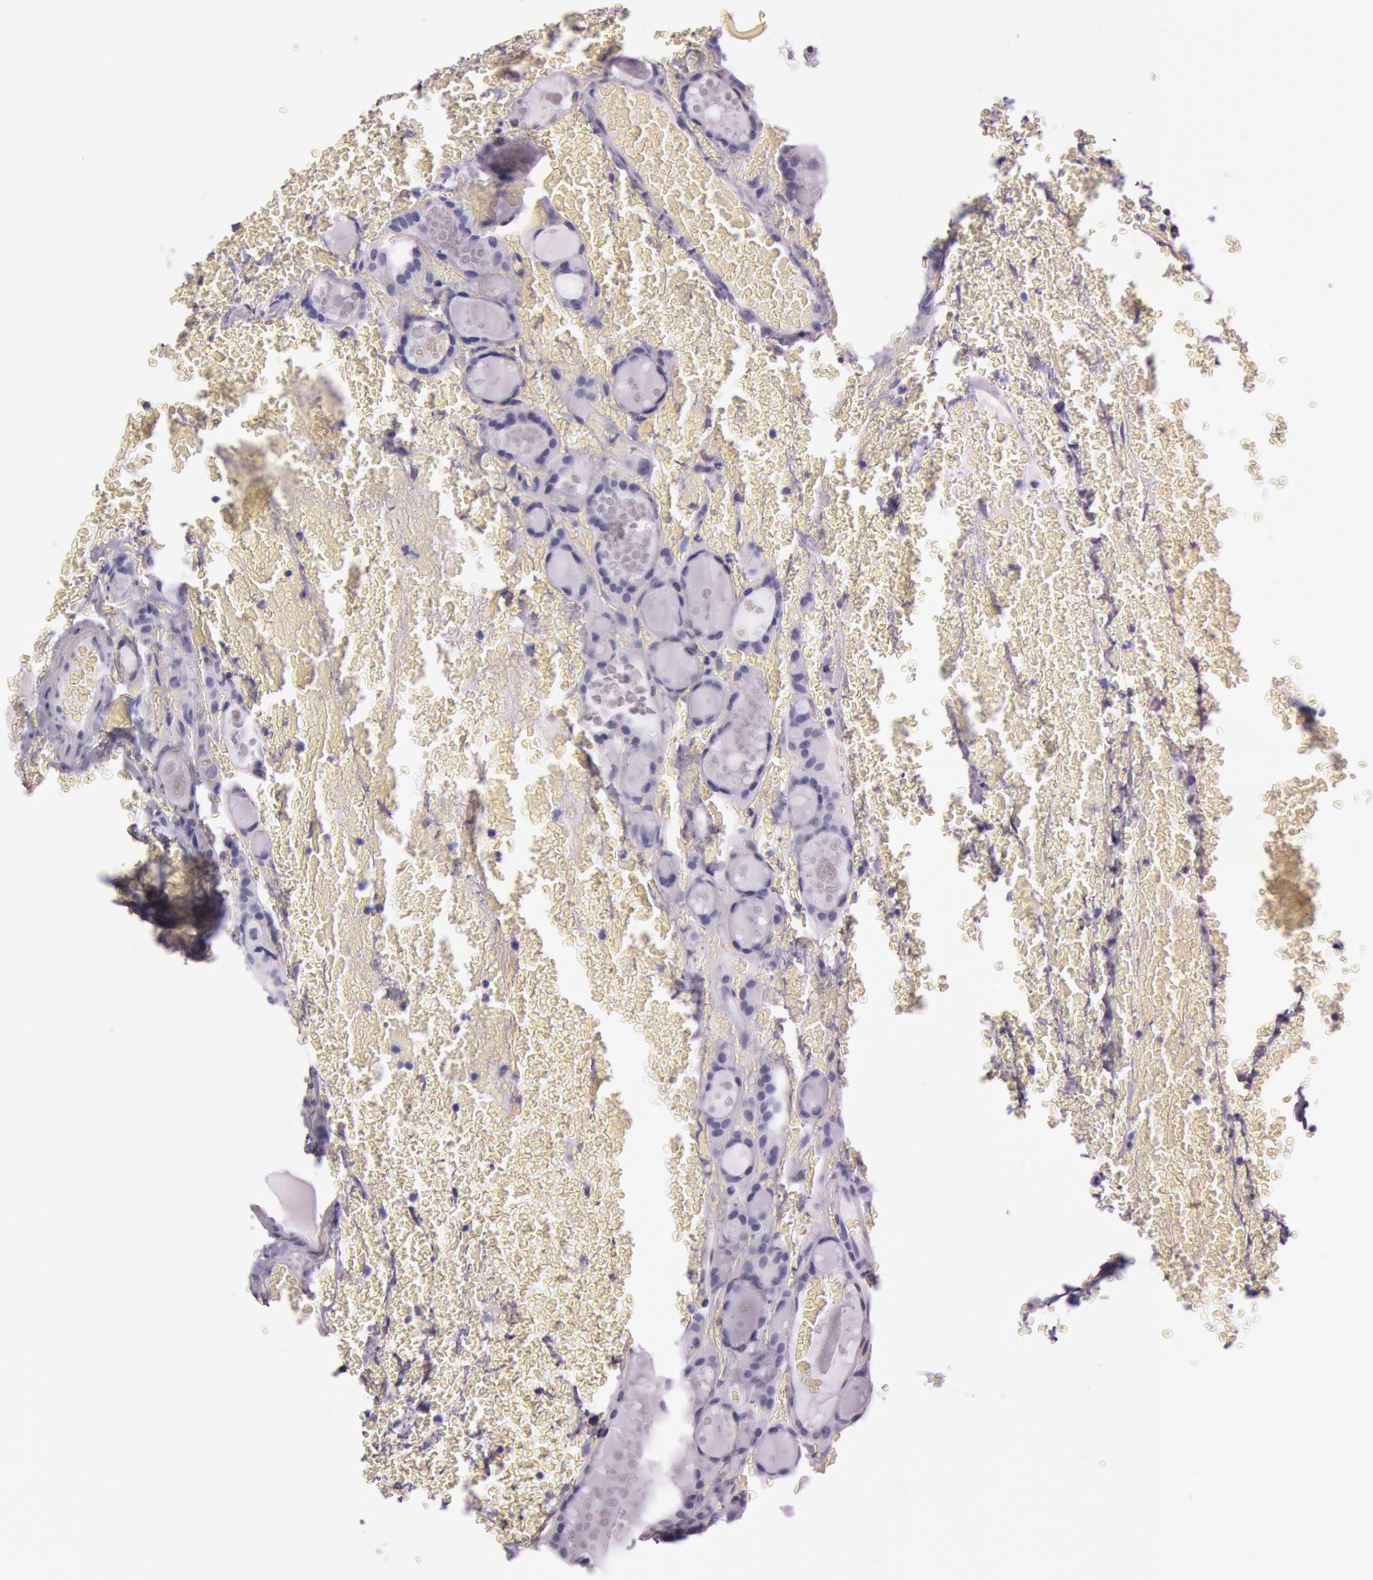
{"staining": {"intensity": "negative", "quantity": "none", "location": "none"}, "tissue": "thyroid cancer", "cell_type": "Tumor cells", "image_type": "cancer", "snomed": [{"axis": "morphology", "description": "Follicular adenoma carcinoma, NOS"}, {"axis": "topography", "description": "Thyroid gland"}], "caption": "Tumor cells show no significant expression in thyroid follicular adenoma carcinoma.", "gene": "FOLH1", "patient": {"sex": "female", "age": 71}}